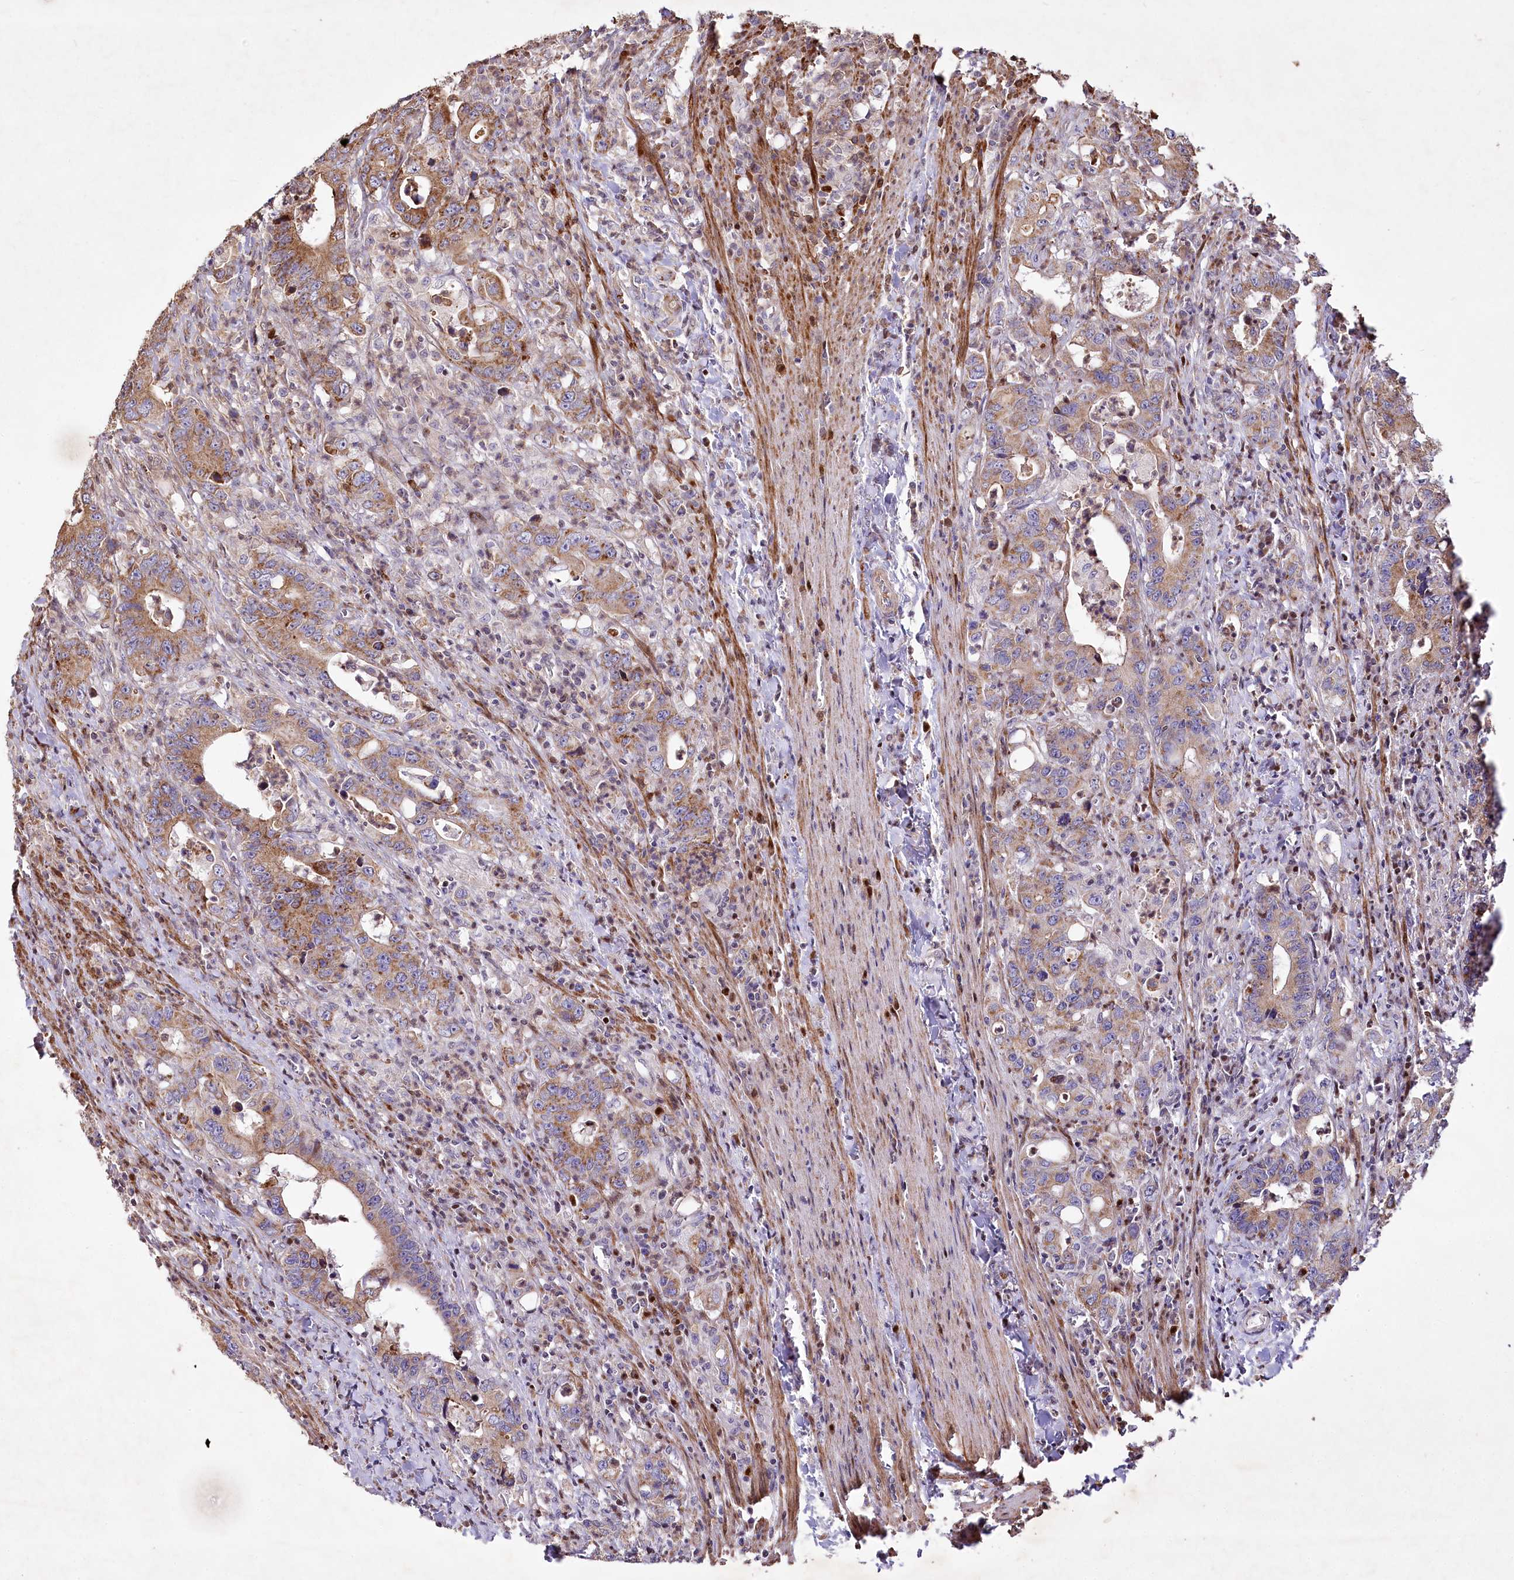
{"staining": {"intensity": "moderate", "quantity": ">75%", "location": "cytoplasmic/membranous"}, "tissue": "colorectal cancer", "cell_type": "Tumor cells", "image_type": "cancer", "snomed": [{"axis": "morphology", "description": "Adenocarcinoma, NOS"}, {"axis": "topography", "description": "Colon"}], "caption": "Protein staining of adenocarcinoma (colorectal) tissue shows moderate cytoplasmic/membranous expression in about >75% of tumor cells.", "gene": "PSTK", "patient": {"sex": "female", "age": 75}}